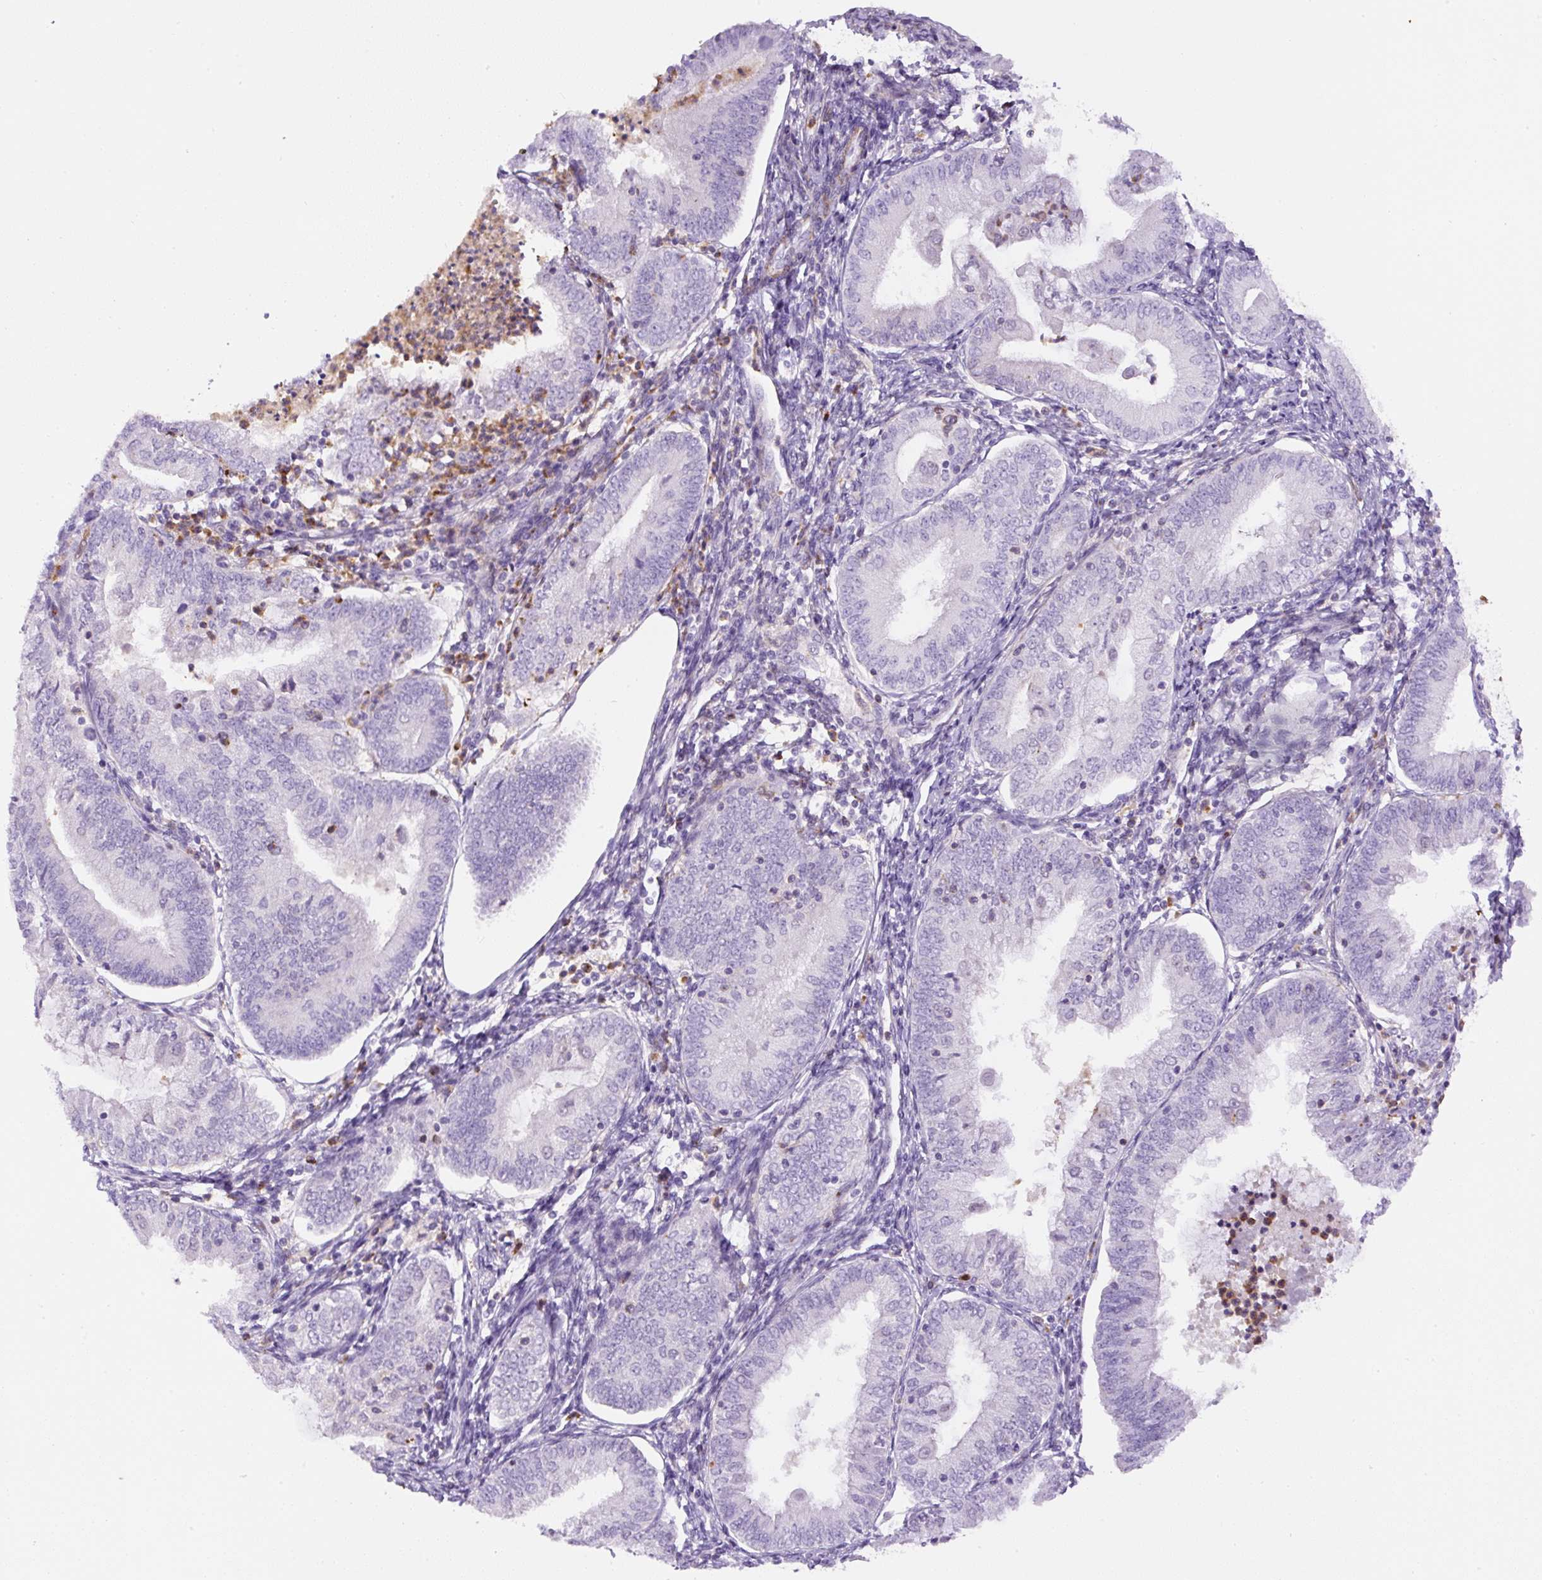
{"staining": {"intensity": "negative", "quantity": "none", "location": "none"}, "tissue": "endometrial cancer", "cell_type": "Tumor cells", "image_type": "cancer", "snomed": [{"axis": "morphology", "description": "Adenocarcinoma, NOS"}, {"axis": "topography", "description": "Endometrium"}], "caption": "Immunohistochemistry photomicrograph of human endometrial cancer (adenocarcinoma) stained for a protein (brown), which displays no expression in tumor cells.", "gene": "B3GALT5", "patient": {"sex": "female", "age": 55}}